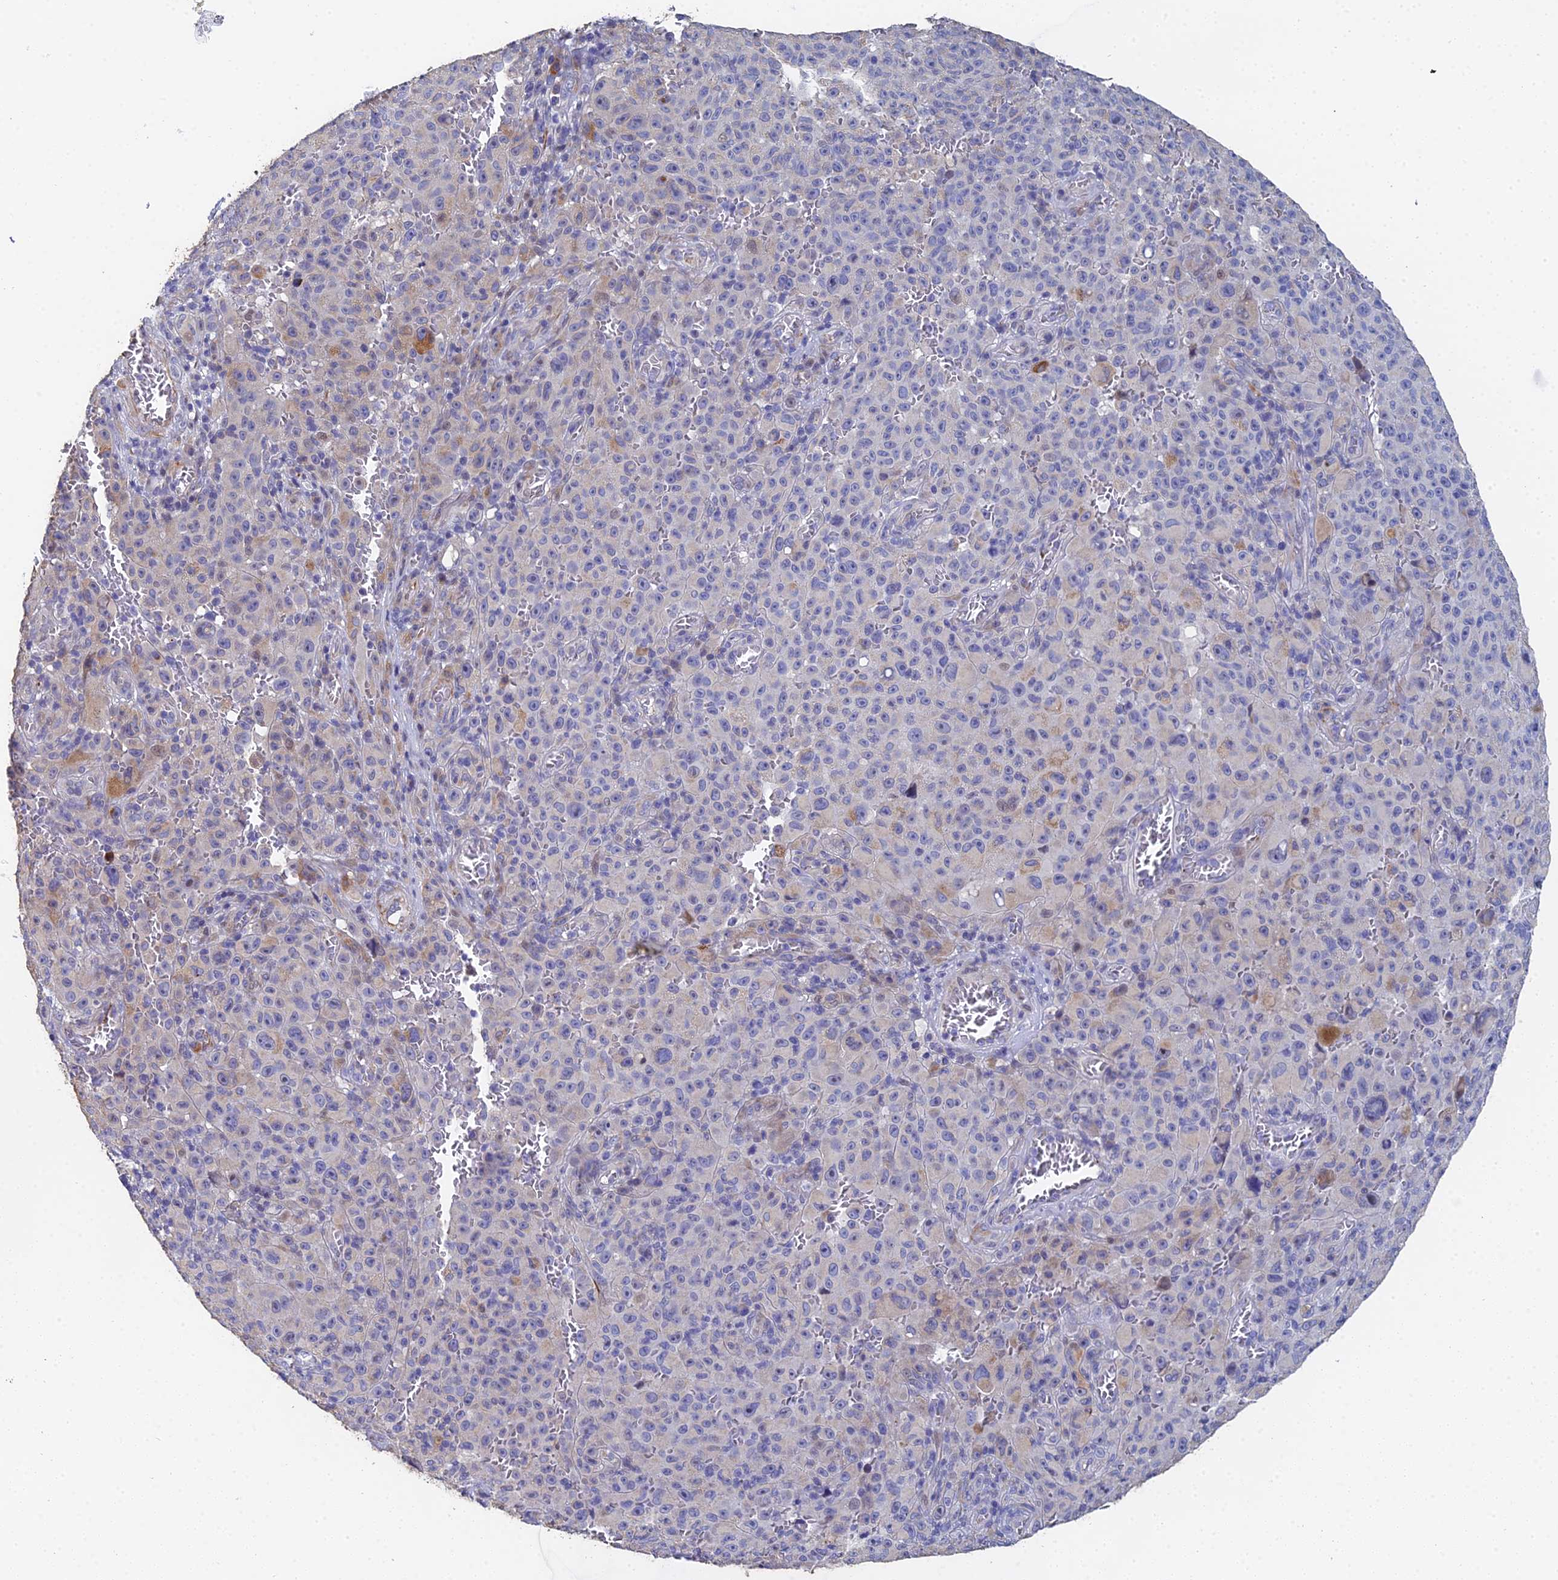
{"staining": {"intensity": "negative", "quantity": "none", "location": "none"}, "tissue": "melanoma", "cell_type": "Tumor cells", "image_type": "cancer", "snomed": [{"axis": "morphology", "description": "Malignant melanoma, NOS"}, {"axis": "topography", "description": "Skin"}], "caption": "Malignant melanoma was stained to show a protein in brown. There is no significant positivity in tumor cells.", "gene": "ENSG00000268674", "patient": {"sex": "female", "age": 82}}